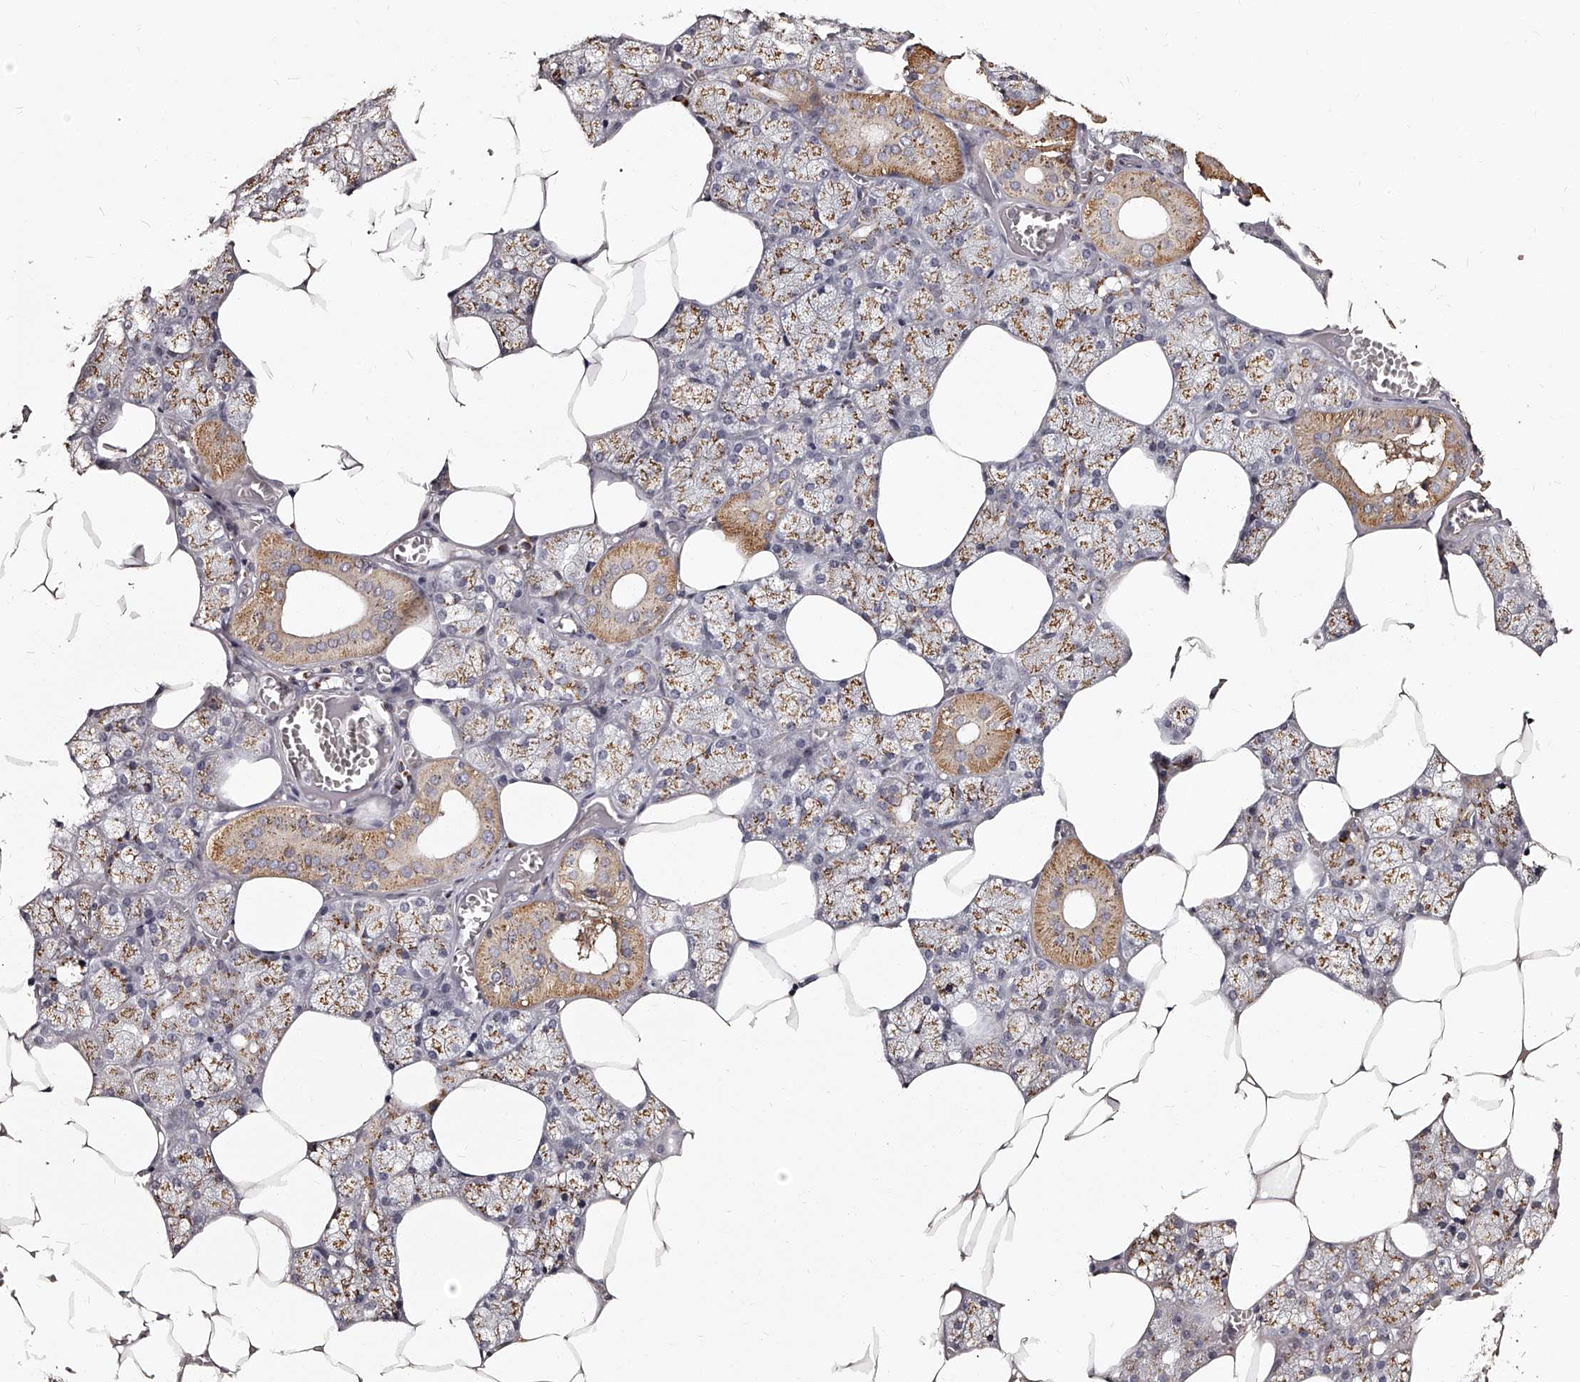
{"staining": {"intensity": "moderate", "quantity": ">75%", "location": "cytoplasmic/membranous"}, "tissue": "salivary gland", "cell_type": "Glandular cells", "image_type": "normal", "snomed": [{"axis": "morphology", "description": "Normal tissue, NOS"}, {"axis": "topography", "description": "Salivary gland"}], "caption": "High-power microscopy captured an immunohistochemistry (IHC) photomicrograph of unremarkable salivary gland, revealing moderate cytoplasmic/membranous staining in approximately >75% of glandular cells.", "gene": "RSC1A1", "patient": {"sex": "male", "age": 62}}